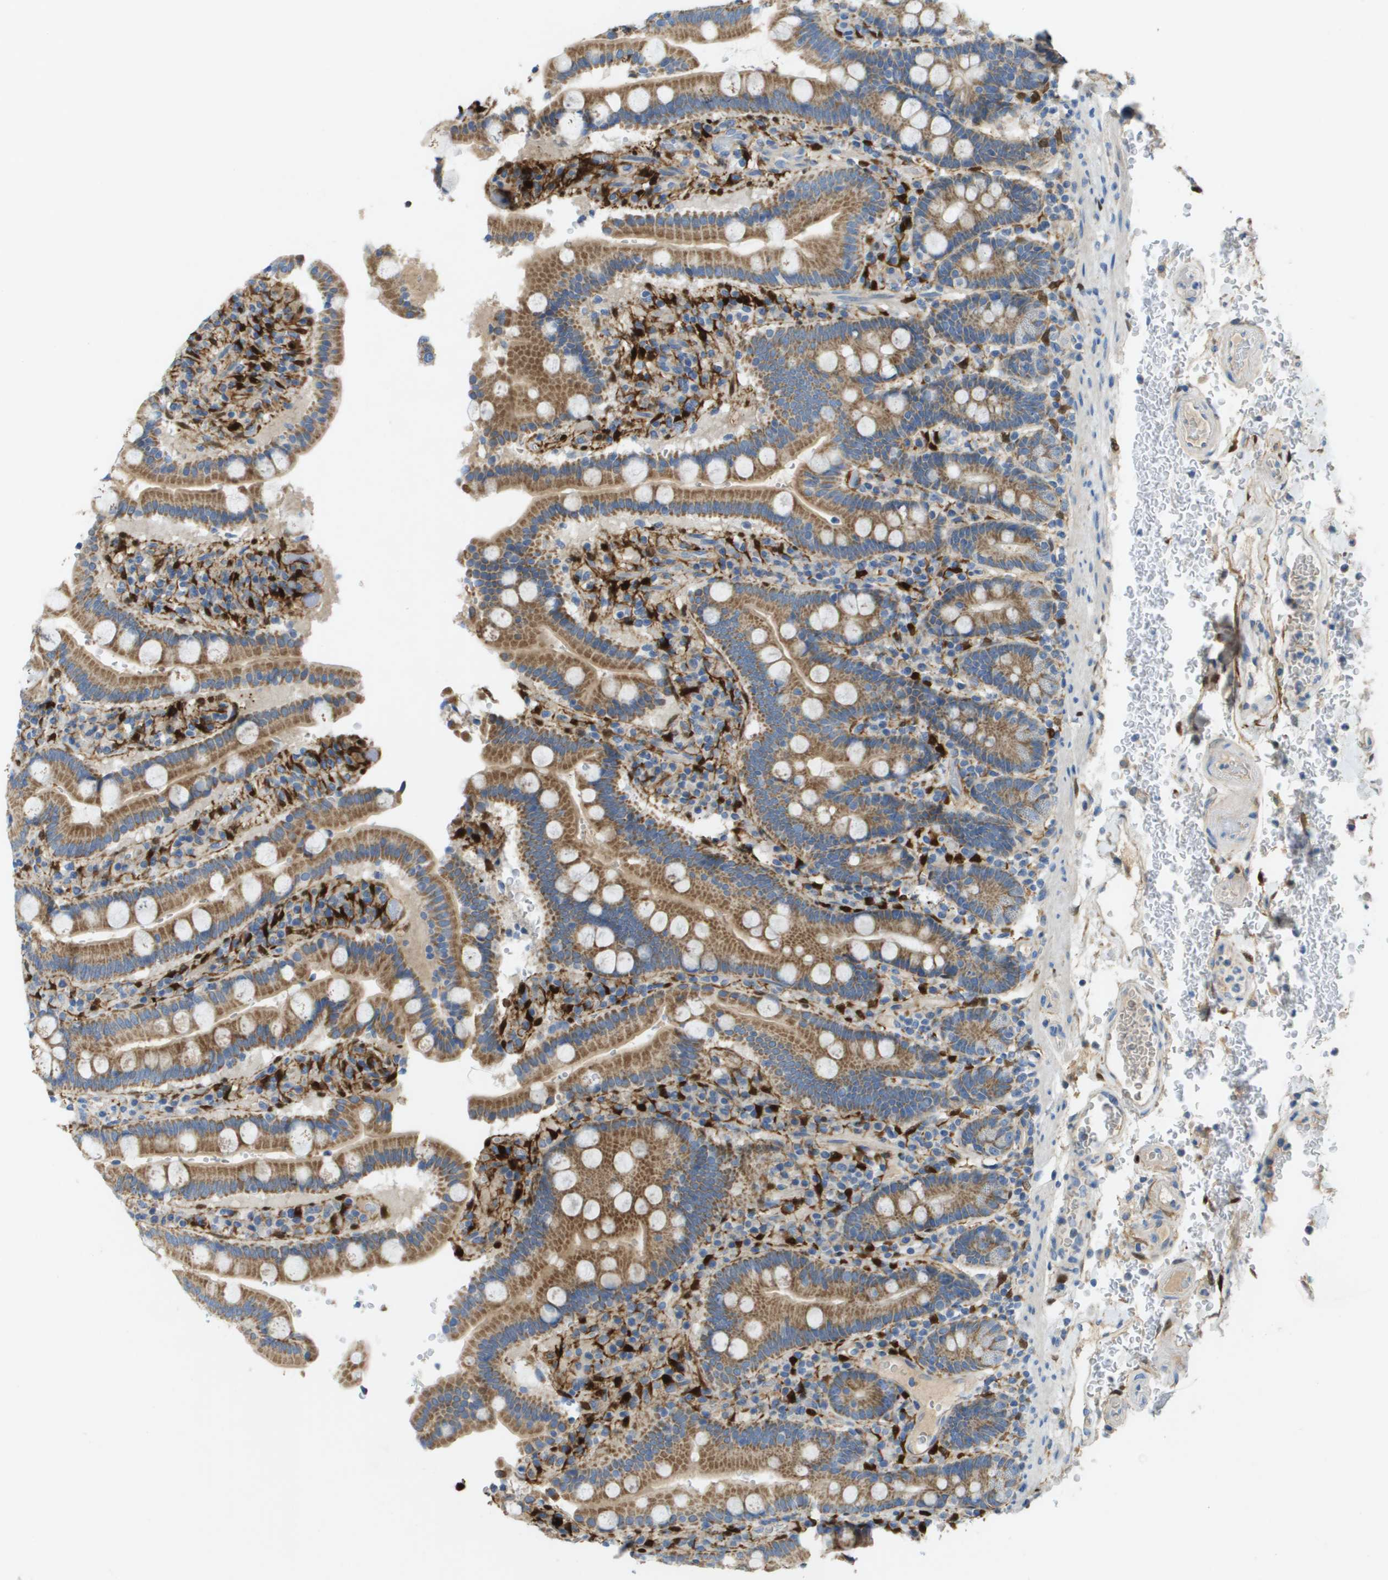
{"staining": {"intensity": "moderate", "quantity": ">75%", "location": "cytoplasmic/membranous"}, "tissue": "duodenum", "cell_type": "Glandular cells", "image_type": "normal", "snomed": [{"axis": "morphology", "description": "Normal tissue, NOS"}, {"axis": "topography", "description": "Small intestine, NOS"}], "caption": "High-magnification brightfield microscopy of benign duodenum stained with DAB (3,3'-diaminobenzidine) (brown) and counterstained with hematoxylin (blue). glandular cells exhibit moderate cytoplasmic/membranous positivity is appreciated in about>75% of cells.", "gene": "CYGB", "patient": {"sex": "female", "age": 71}}